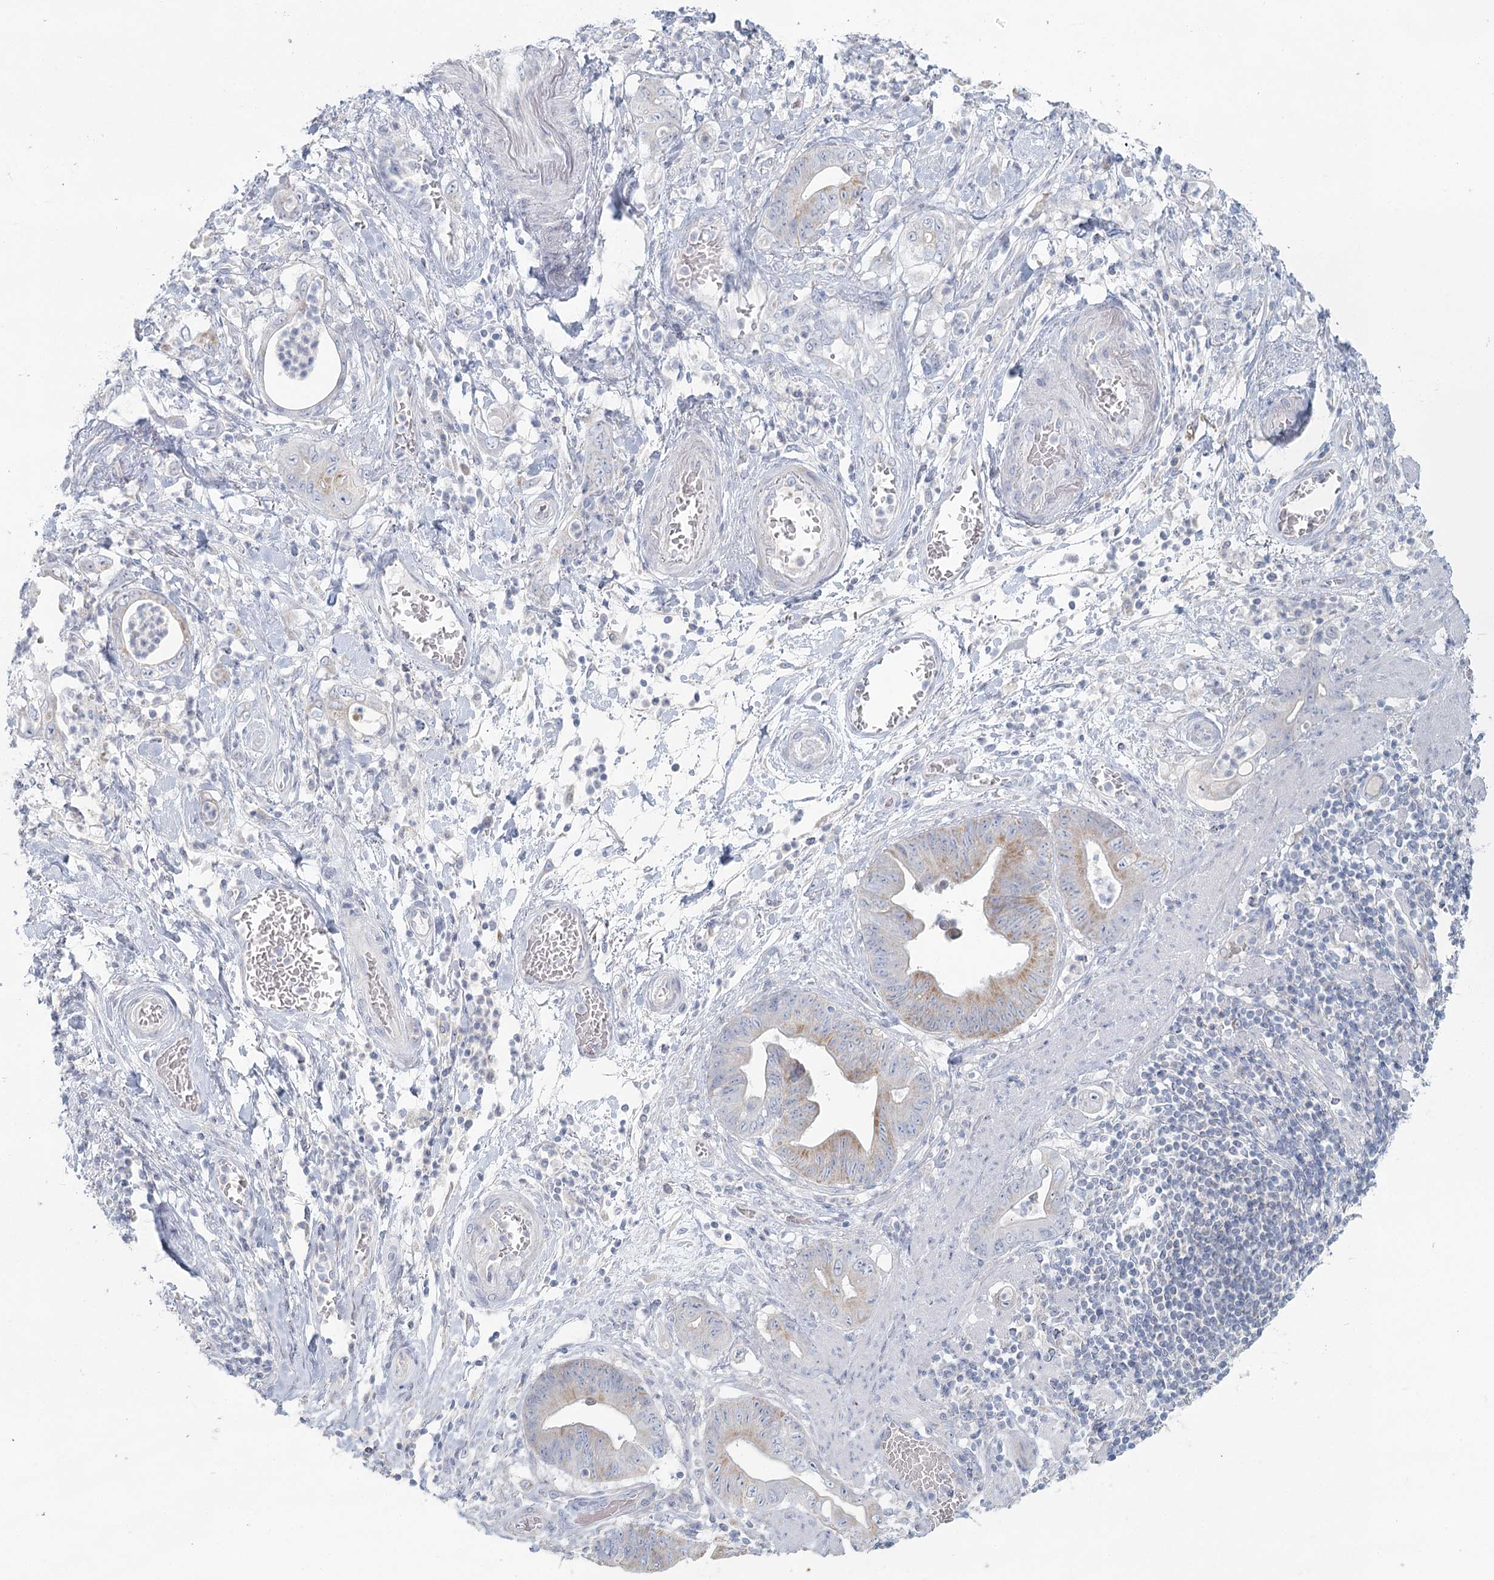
{"staining": {"intensity": "moderate", "quantity": "25%-75%", "location": "cytoplasmic/membranous"}, "tissue": "stomach cancer", "cell_type": "Tumor cells", "image_type": "cancer", "snomed": [{"axis": "morphology", "description": "Adenocarcinoma, NOS"}, {"axis": "topography", "description": "Stomach"}], "caption": "Immunohistochemistry (DAB (3,3'-diaminobenzidine)) staining of human stomach cancer exhibits moderate cytoplasmic/membranous protein expression in approximately 25%-75% of tumor cells.", "gene": "BPHL", "patient": {"sex": "female", "age": 73}}